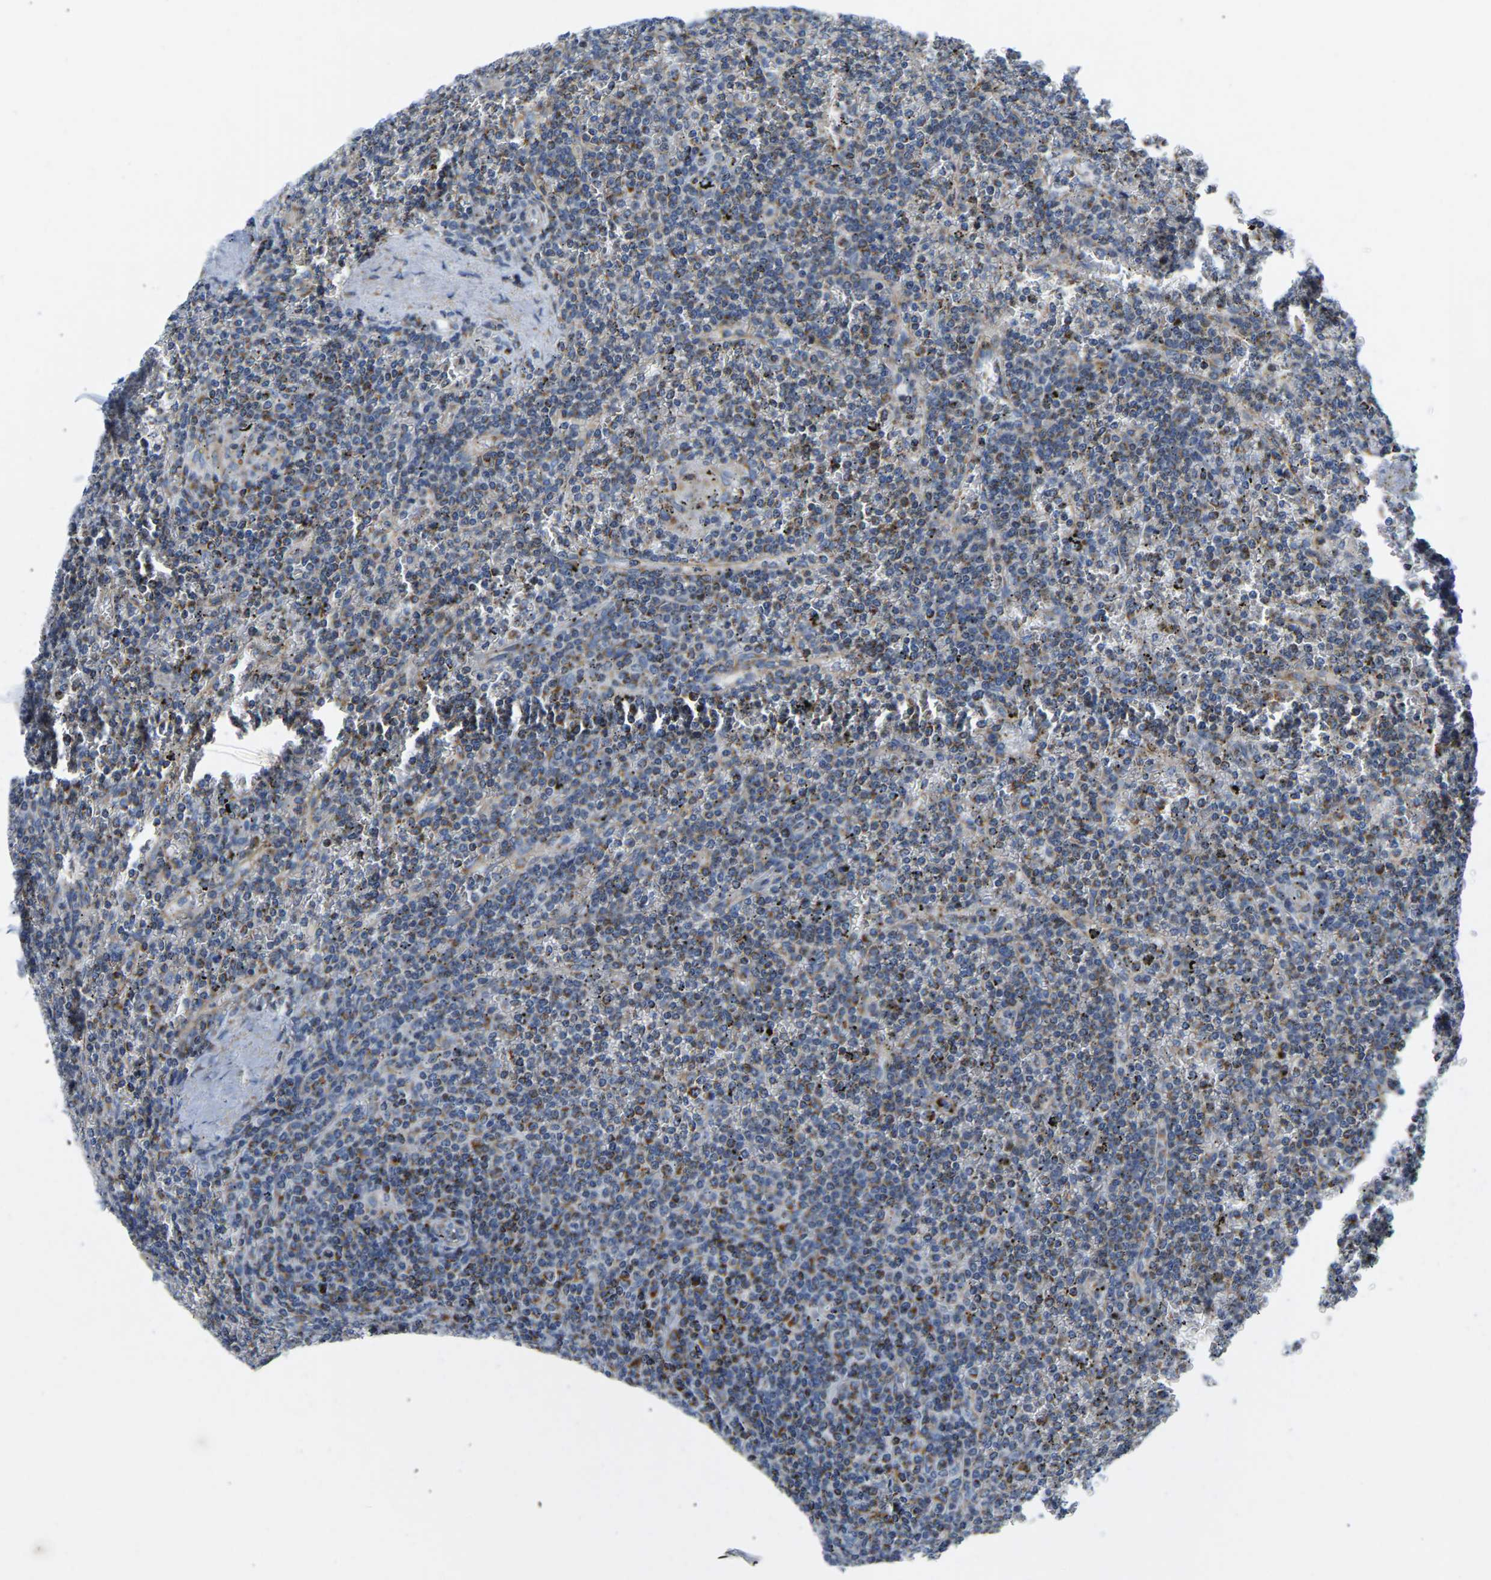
{"staining": {"intensity": "weak", "quantity": "25%-75%", "location": "cytoplasmic/membranous"}, "tissue": "lymphoma", "cell_type": "Tumor cells", "image_type": "cancer", "snomed": [{"axis": "morphology", "description": "Malignant lymphoma, non-Hodgkin's type, Low grade"}, {"axis": "topography", "description": "Spleen"}], "caption": "Malignant lymphoma, non-Hodgkin's type (low-grade) stained with DAB immunohistochemistry (IHC) exhibits low levels of weak cytoplasmic/membranous positivity in about 25%-75% of tumor cells.", "gene": "SFXN1", "patient": {"sex": "female", "age": 19}}